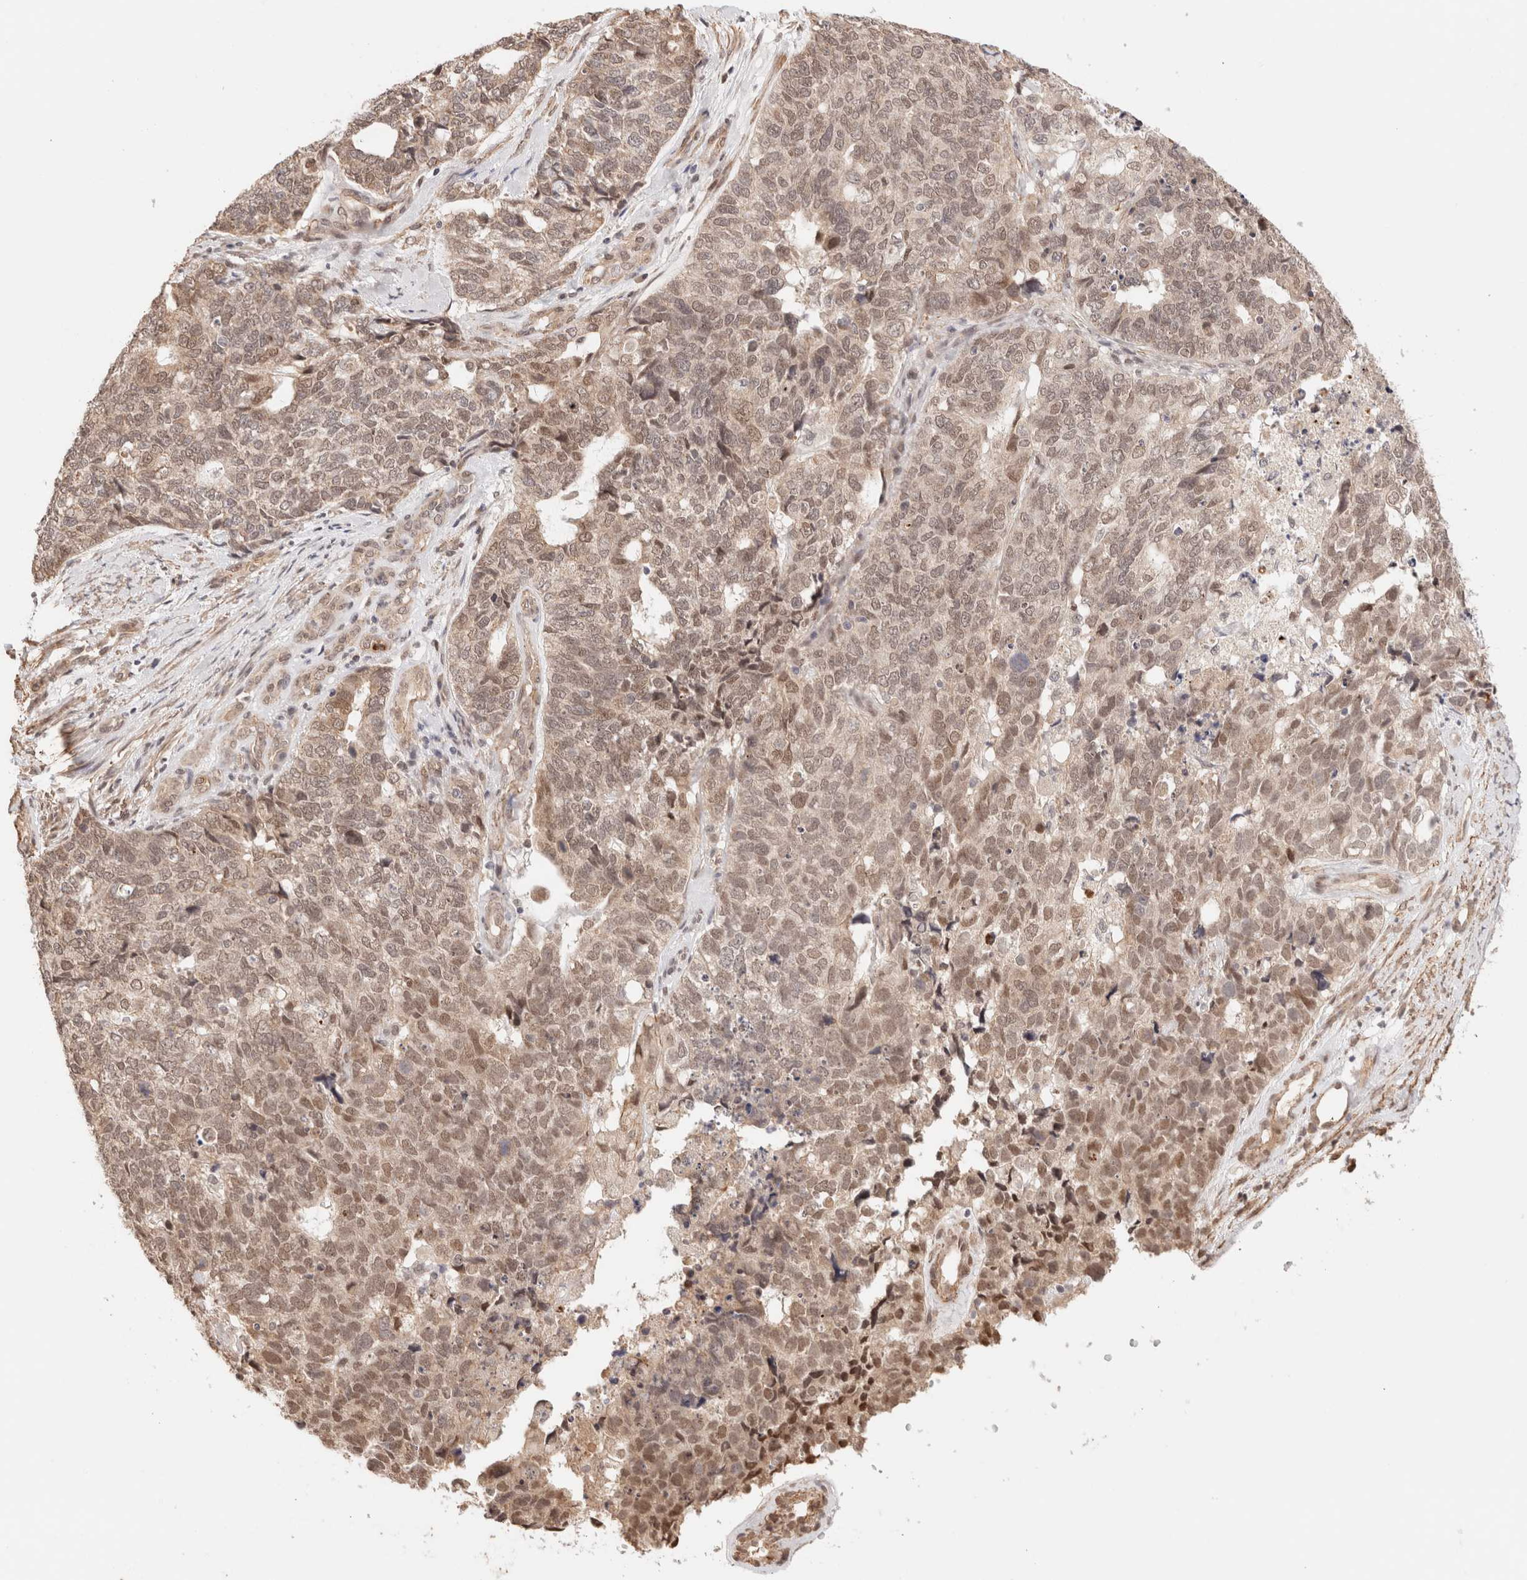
{"staining": {"intensity": "moderate", "quantity": ">75%", "location": "nuclear"}, "tissue": "cervical cancer", "cell_type": "Tumor cells", "image_type": "cancer", "snomed": [{"axis": "morphology", "description": "Squamous cell carcinoma, NOS"}, {"axis": "topography", "description": "Cervix"}], "caption": "Cervical cancer (squamous cell carcinoma) stained for a protein displays moderate nuclear positivity in tumor cells.", "gene": "BRPF3", "patient": {"sex": "female", "age": 63}}